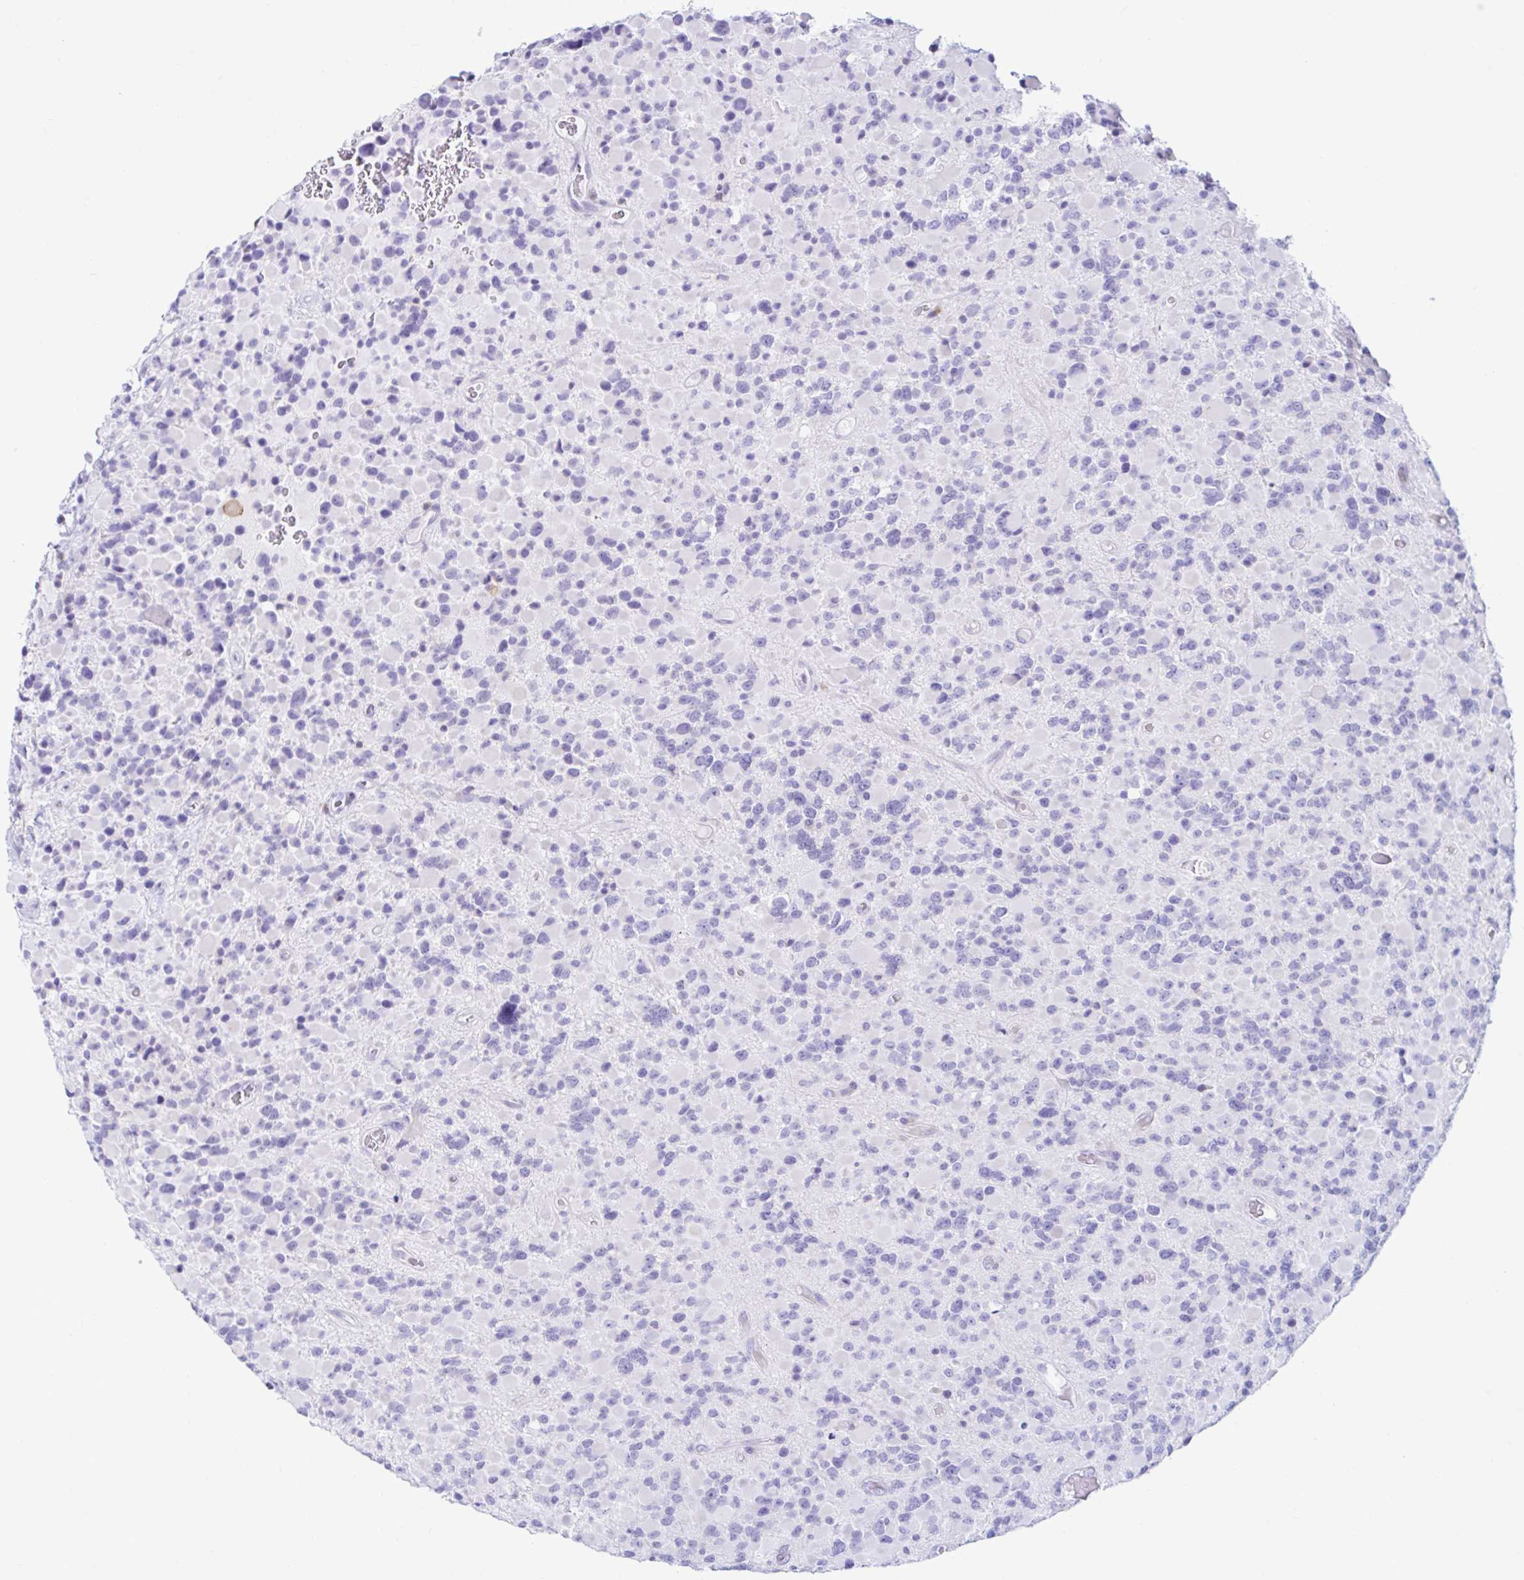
{"staining": {"intensity": "negative", "quantity": "none", "location": "none"}, "tissue": "glioma", "cell_type": "Tumor cells", "image_type": "cancer", "snomed": [{"axis": "morphology", "description": "Glioma, malignant, High grade"}, {"axis": "topography", "description": "Brain"}], "caption": "Tumor cells show no significant protein staining in malignant glioma (high-grade). (Immunohistochemistry, brightfield microscopy, high magnification).", "gene": "BEST1", "patient": {"sex": "female", "age": 40}}